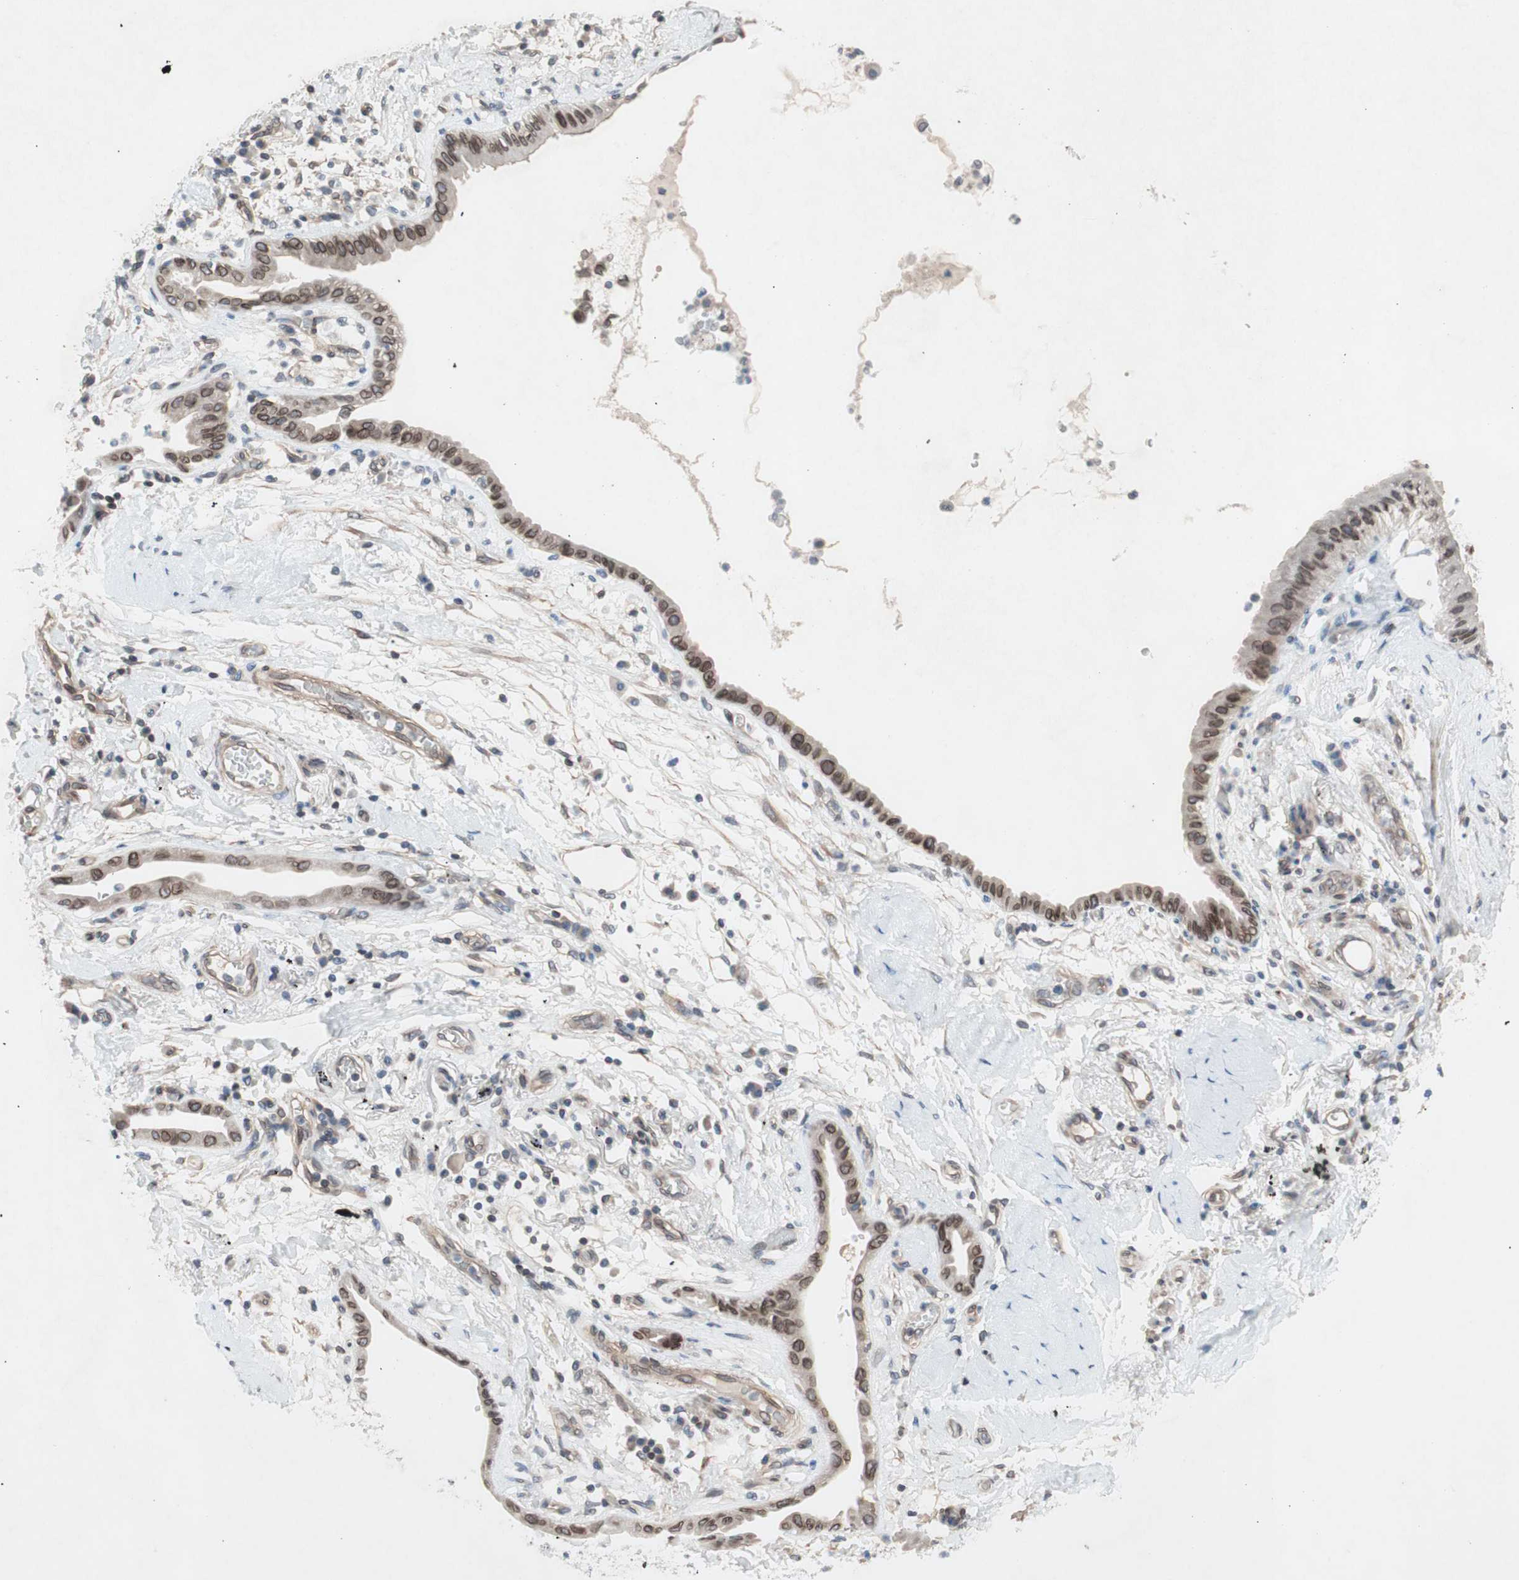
{"staining": {"intensity": "moderate", "quantity": "25%-75%", "location": "cytoplasmic/membranous,nuclear"}, "tissue": "lung cancer", "cell_type": "Tumor cells", "image_type": "cancer", "snomed": [{"axis": "morphology", "description": "Adenocarcinoma, NOS"}, {"axis": "topography", "description": "Lung"}], "caption": "Lung cancer (adenocarcinoma) stained for a protein demonstrates moderate cytoplasmic/membranous and nuclear positivity in tumor cells.", "gene": "ARNT2", "patient": {"sex": "female", "age": 70}}